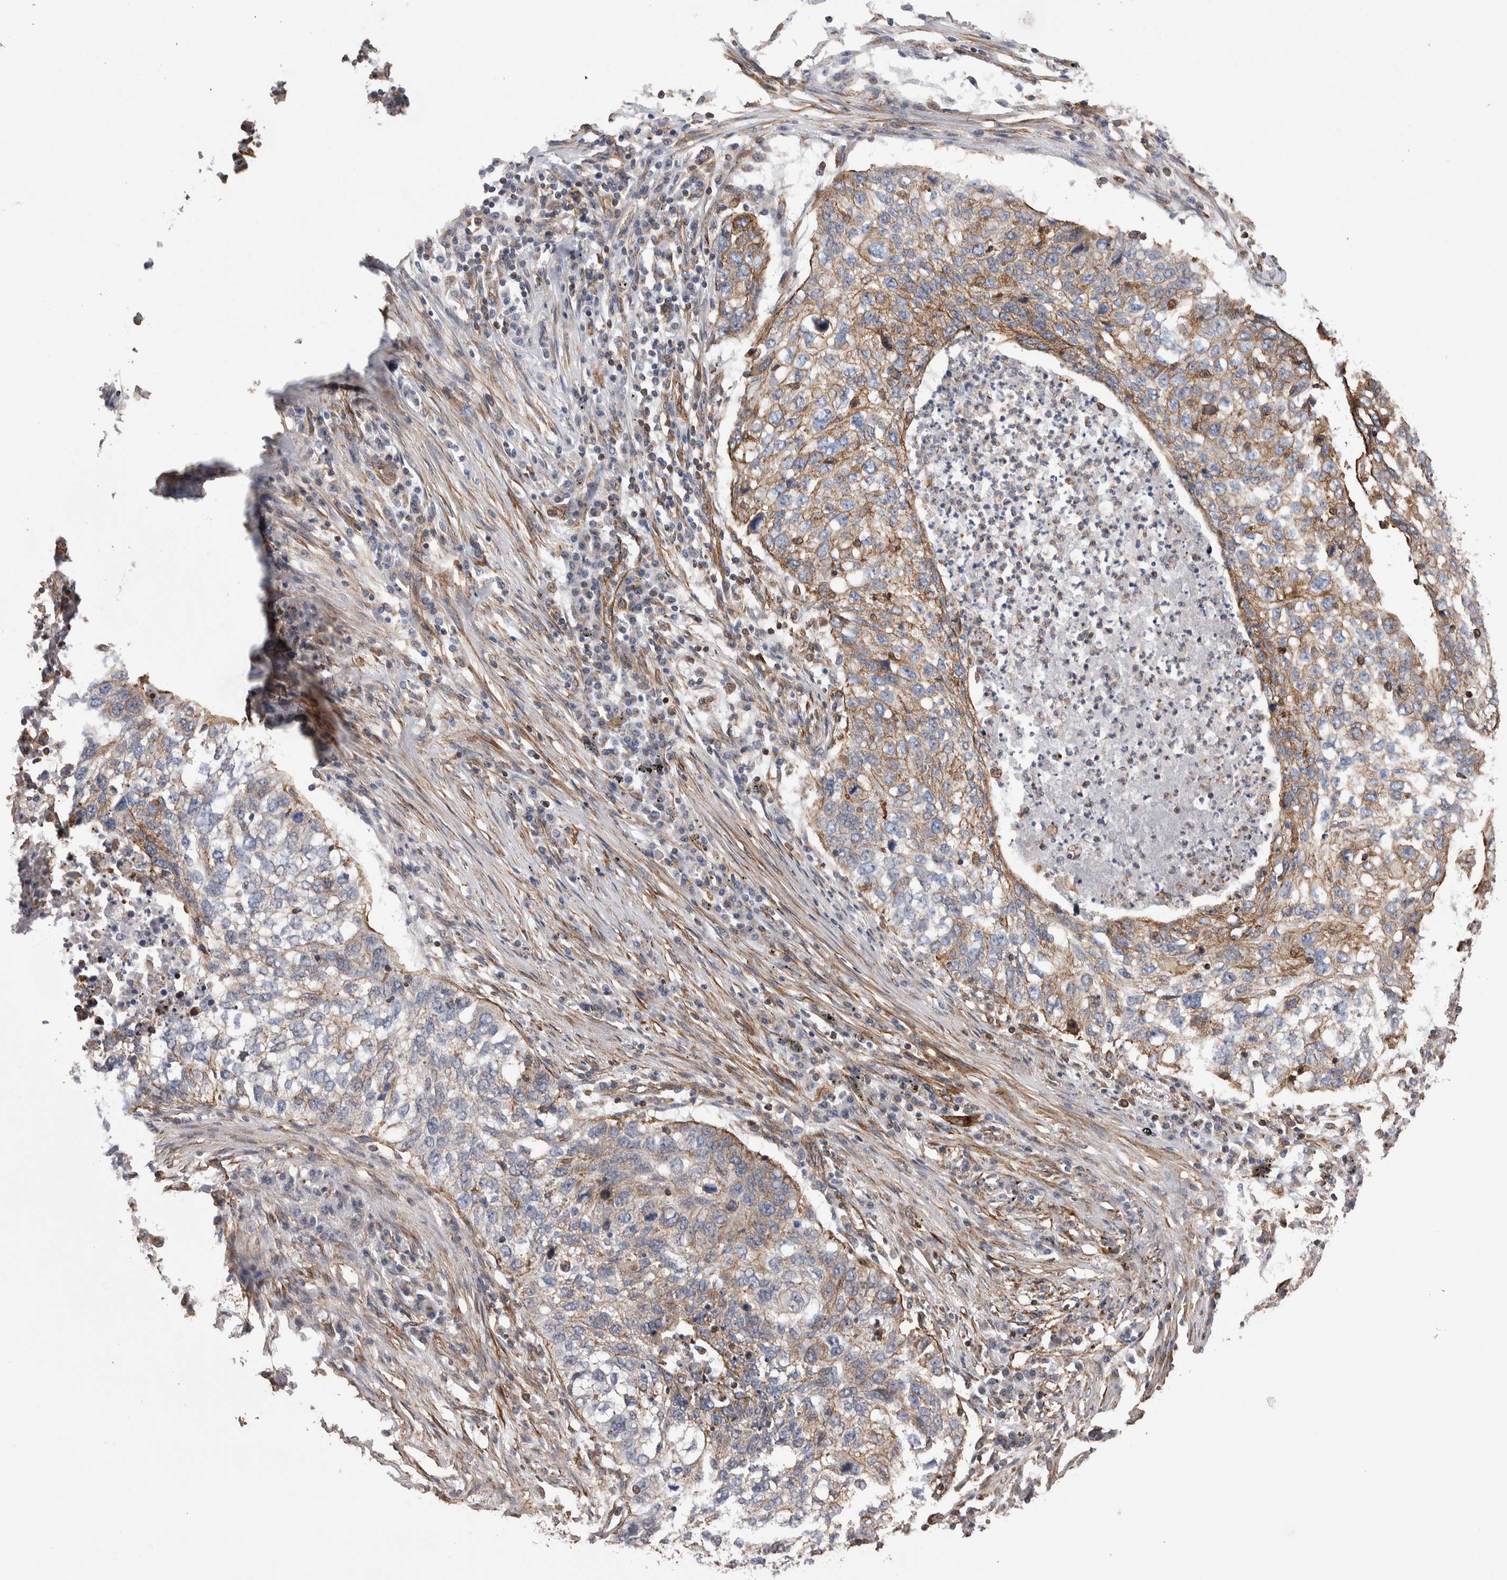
{"staining": {"intensity": "moderate", "quantity": "25%-75%", "location": "cytoplasmic/membranous"}, "tissue": "lung cancer", "cell_type": "Tumor cells", "image_type": "cancer", "snomed": [{"axis": "morphology", "description": "Squamous cell carcinoma, NOS"}, {"axis": "topography", "description": "Lung"}], "caption": "Protein staining demonstrates moderate cytoplasmic/membranous positivity in about 25%-75% of tumor cells in lung squamous cell carcinoma.", "gene": "KIF12", "patient": {"sex": "female", "age": 63}}